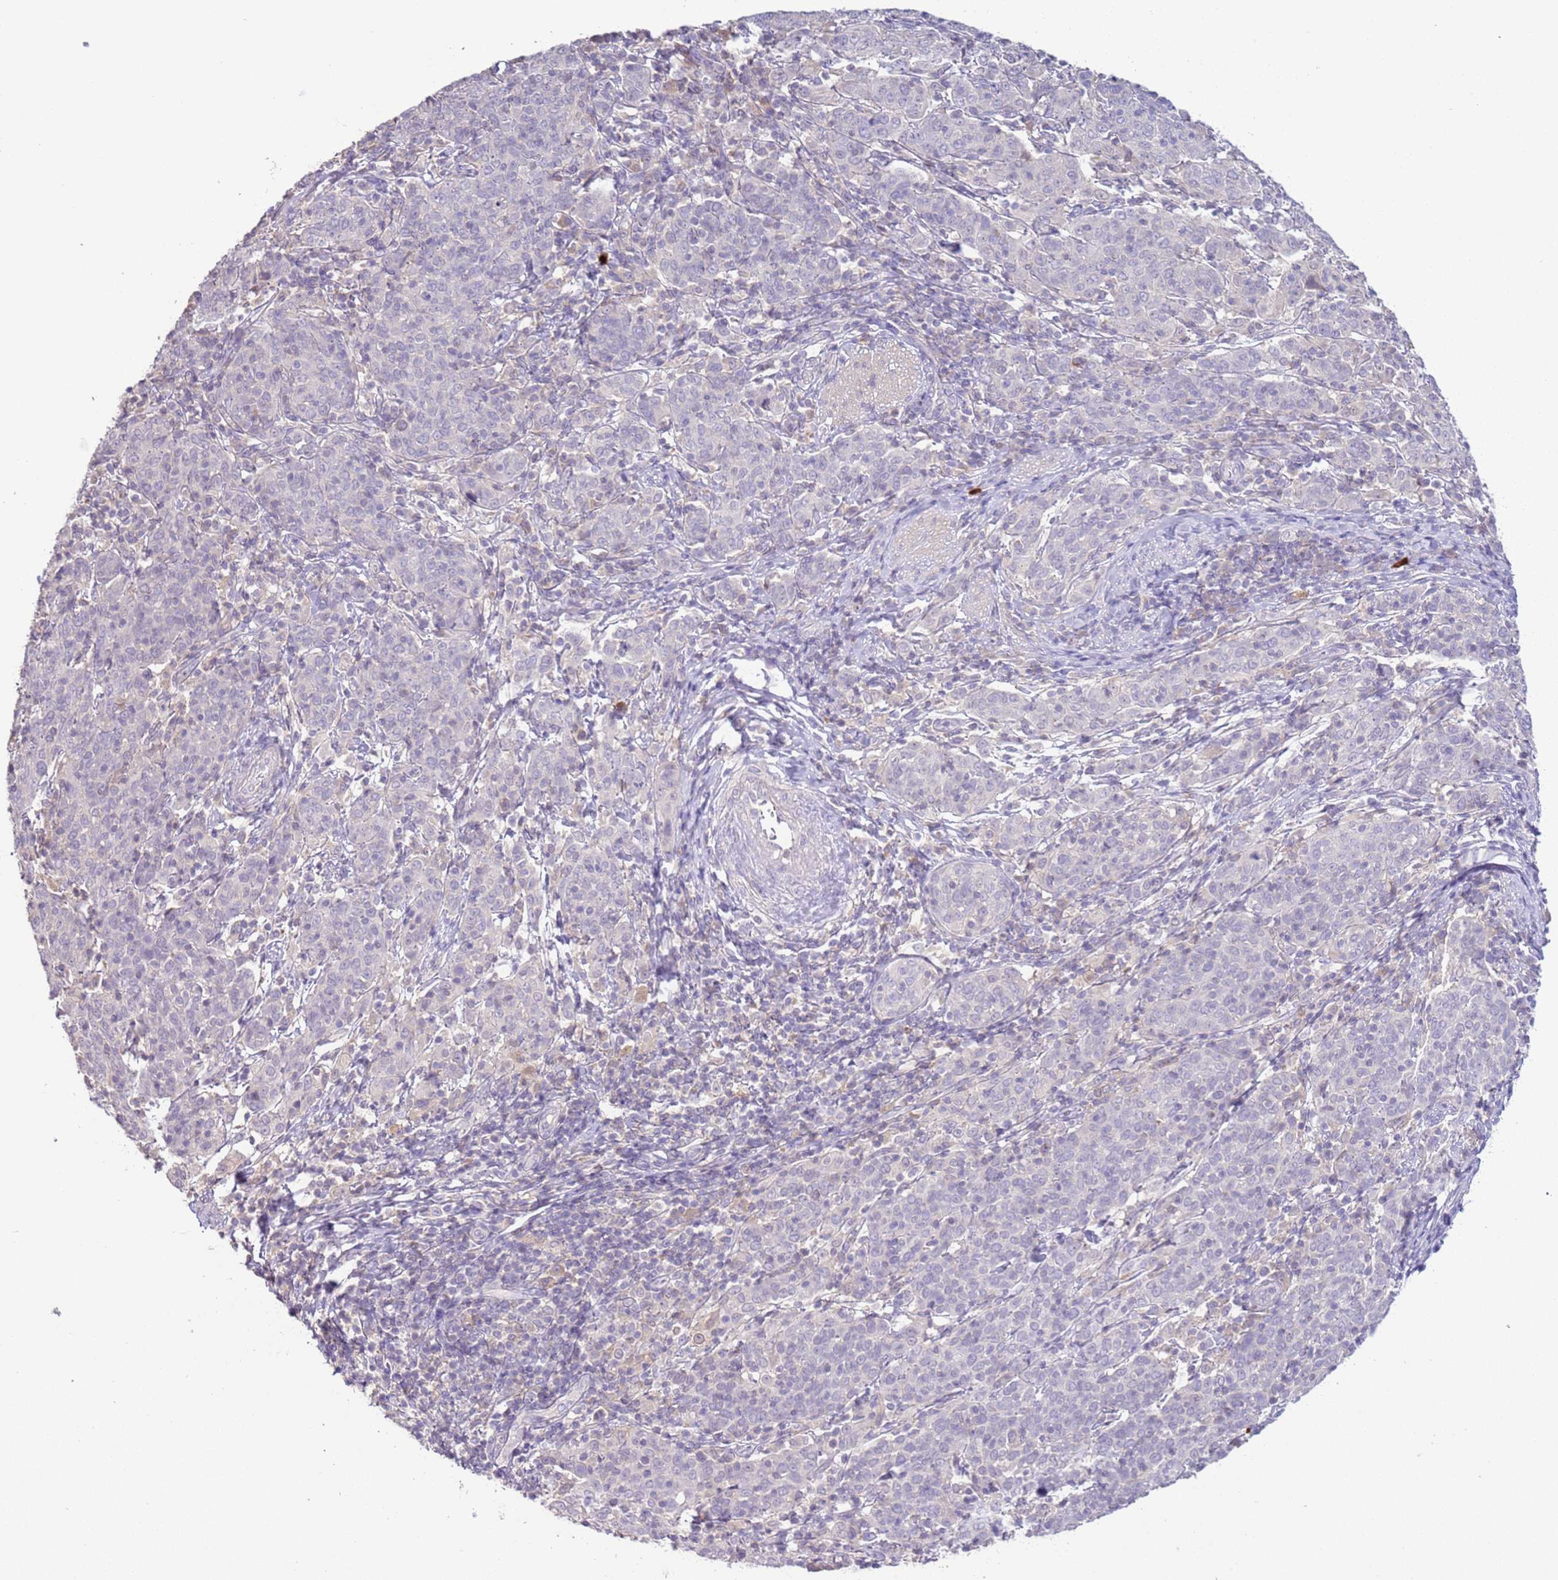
{"staining": {"intensity": "negative", "quantity": "none", "location": "none"}, "tissue": "cervical cancer", "cell_type": "Tumor cells", "image_type": "cancer", "snomed": [{"axis": "morphology", "description": "Squamous cell carcinoma, NOS"}, {"axis": "topography", "description": "Cervix"}], "caption": "Immunohistochemistry of human cervical cancer (squamous cell carcinoma) displays no positivity in tumor cells.", "gene": "IL2RG", "patient": {"sex": "female", "age": 67}}